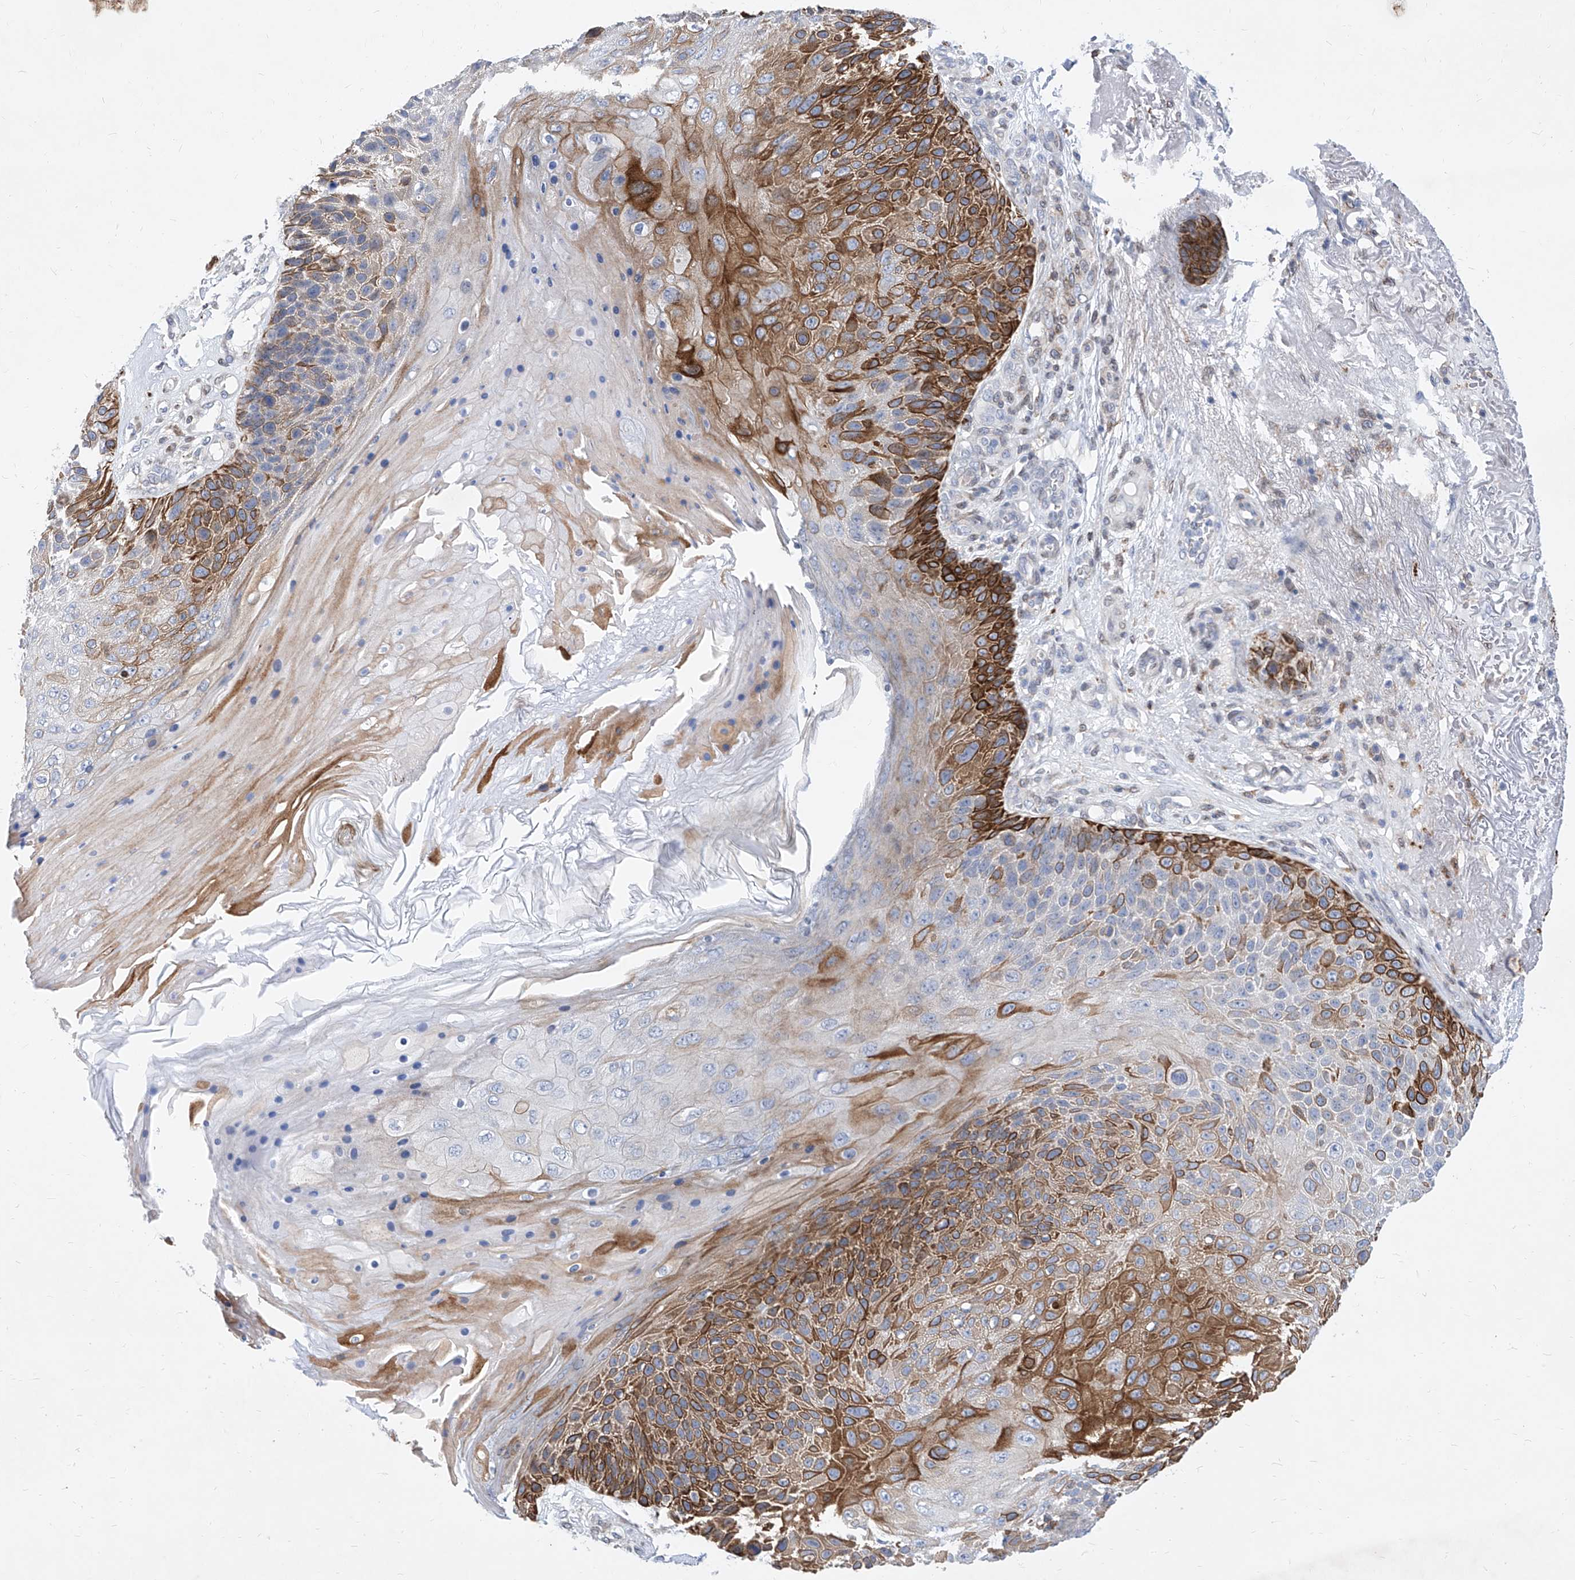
{"staining": {"intensity": "strong", "quantity": "25%-75%", "location": "cytoplasmic/membranous"}, "tissue": "skin cancer", "cell_type": "Tumor cells", "image_type": "cancer", "snomed": [{"axis": "morphology", "description": "Squamous cell carcinoma, NOS"}, {"axis": "topography", "description": "Skin"}], "caption": "A high amount of strong cytoplasmic/membranous positivity is seen in about 25%-75% of tumor cells in skin squamous cell carcinoma tissue.", "gene": "MX2", "patient": {"sex": "female", "age": 88}}